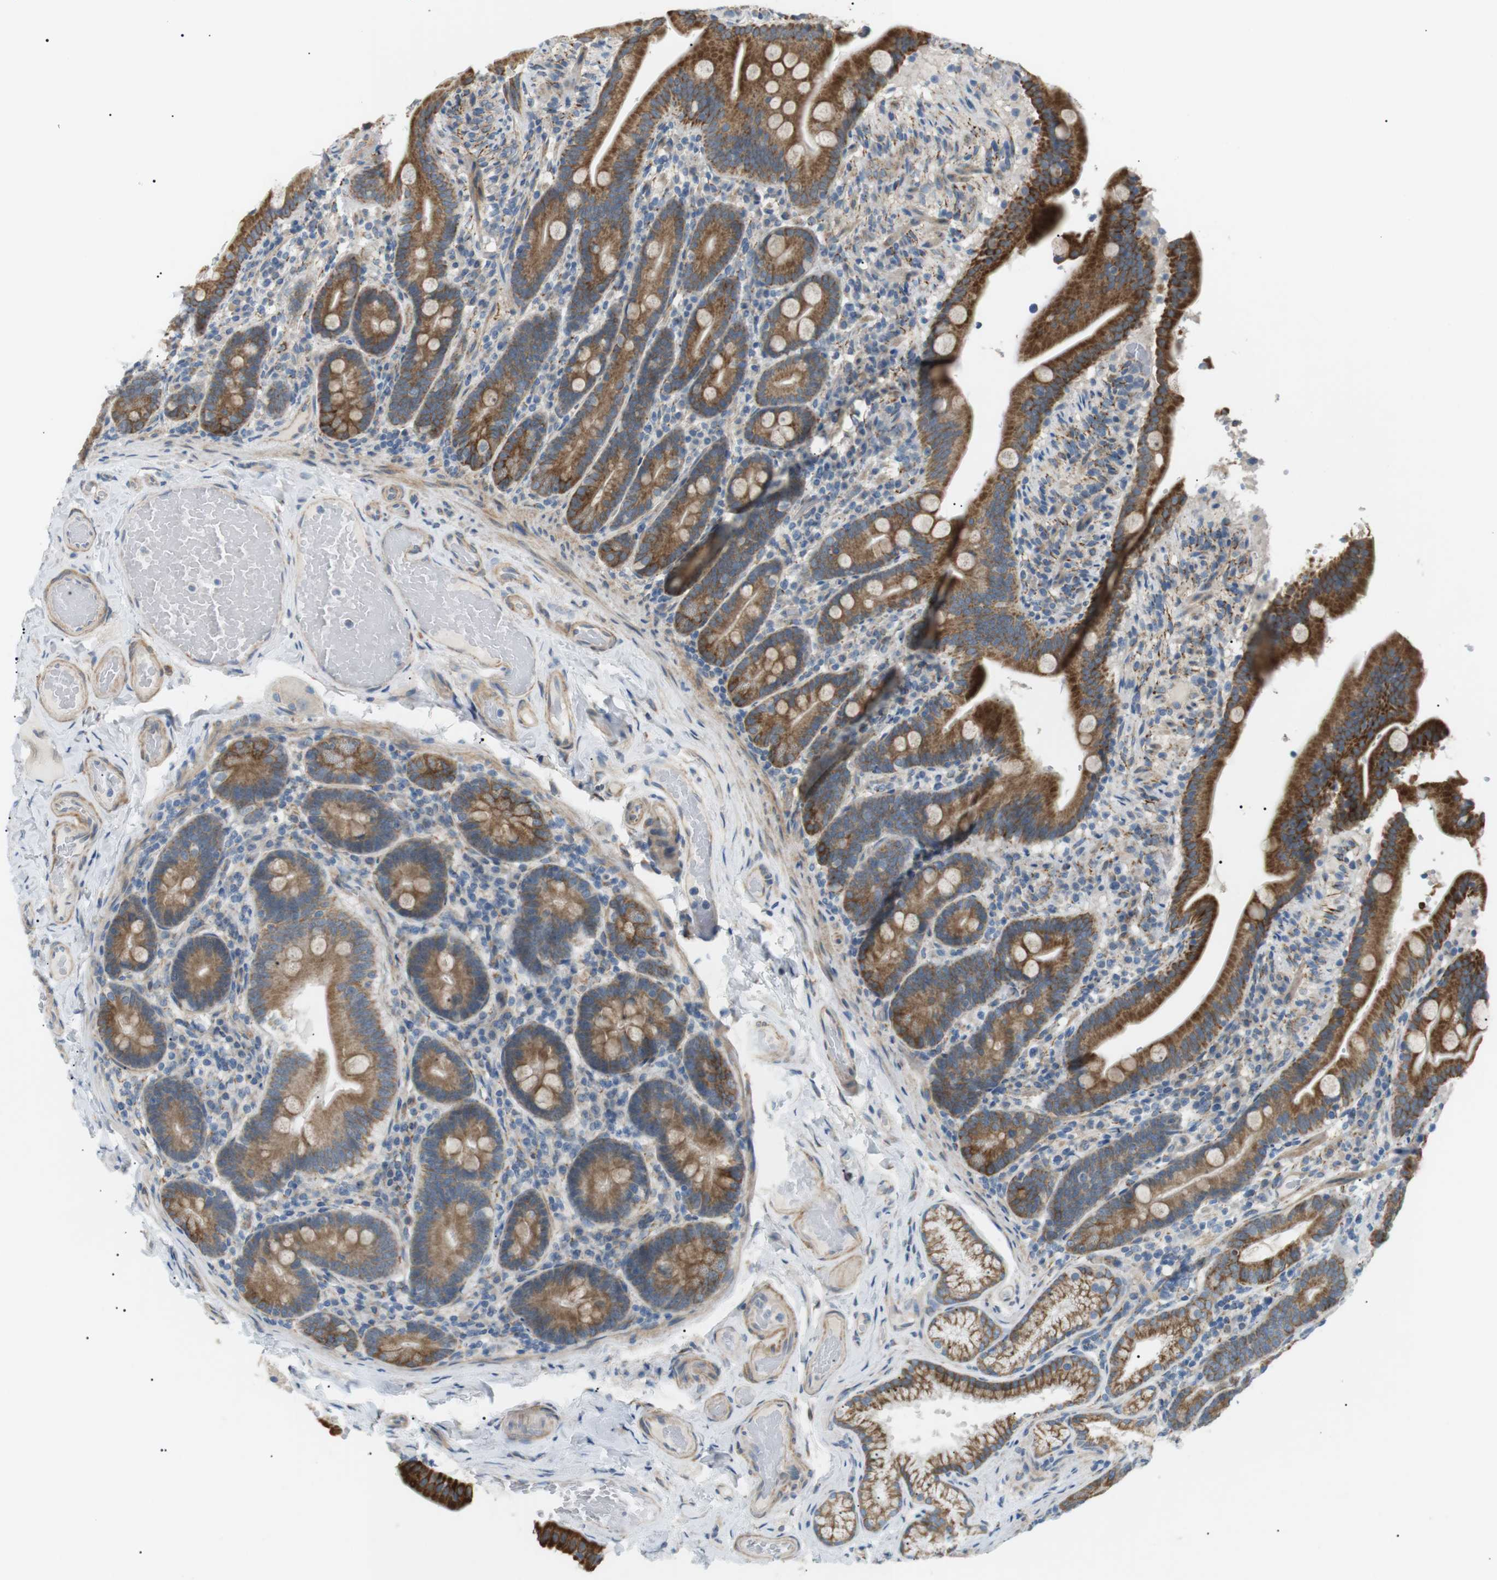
{"staining": {"intensity": "moderate", "quantity": ">75%", "location": "cytoplasmic/membranous"}, "tissue": "duodenum", "cell_type": "Glandular cells", "image_type": "normal", "snomed": [{"axis": "morphology", "description": "Normal tissue, NOS"}, {"axis": "topography", "description": "Duodenum"}], "caption": "Moderate cytoplasmic/membranous expression is present in approximately >75% of glandular cells in unremarkable duodenum.", "gene": "MTARC2", "patient": {"sex": "male", "age": 54}}